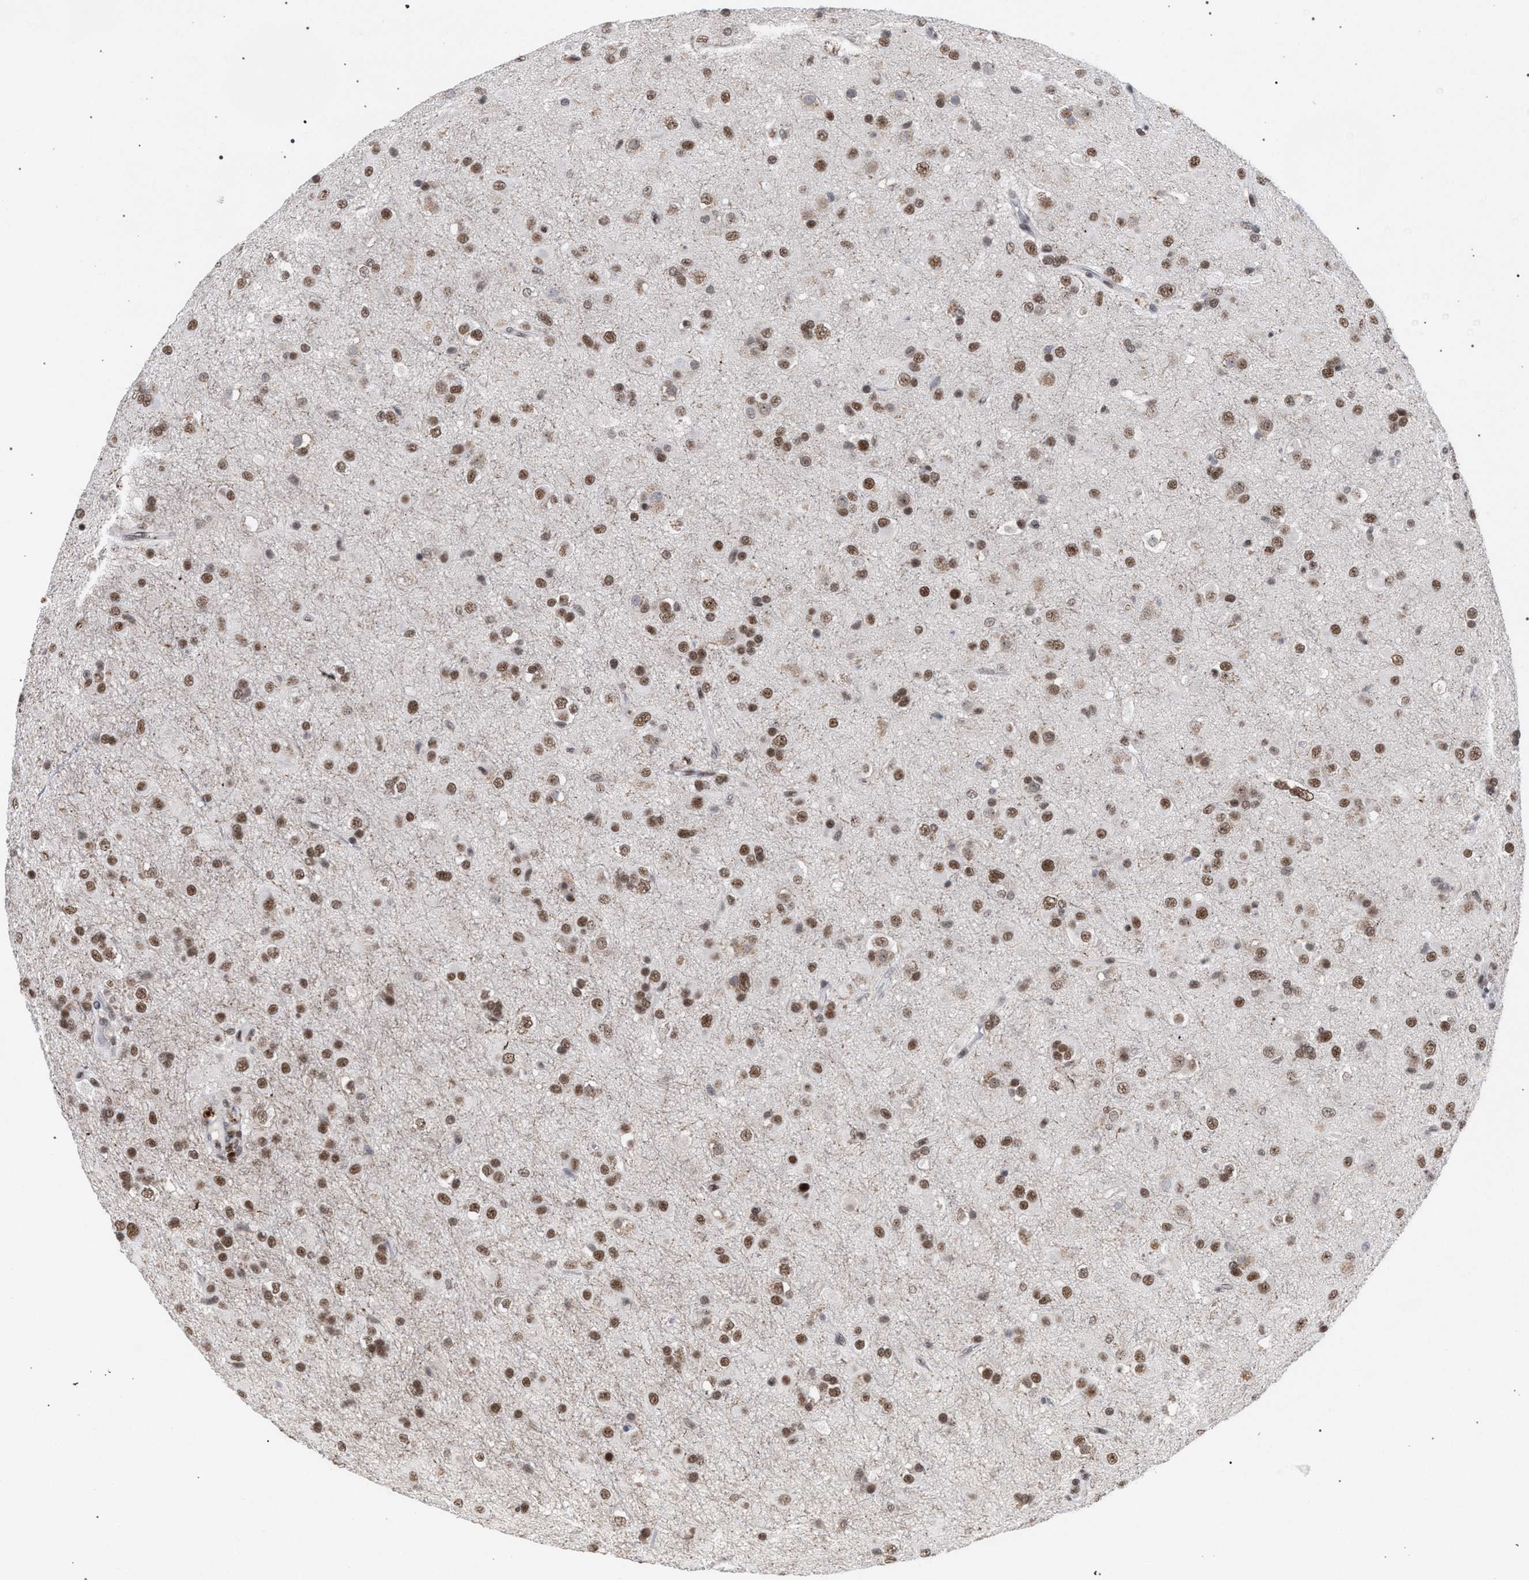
{"staining": {"intensity": "moderate", "quantity": ">75%", "location": "nuclear"}, "tissue": "glioma", "cell_type": "Tumor cells", "image_type": "cancer", "snomed": [{"axis": "morphology", "description": "Glioma, malignant, Low grade"}, {"axis": "topography", "description": "Brain"}], "caption": "Glioma tissue demonstrates moderate nuclear staining in approximately >75% of tumor cells Nuclei are stained in blue.", "gene": "SCAF4", "patient": {"sex": "male", "age": 65}}